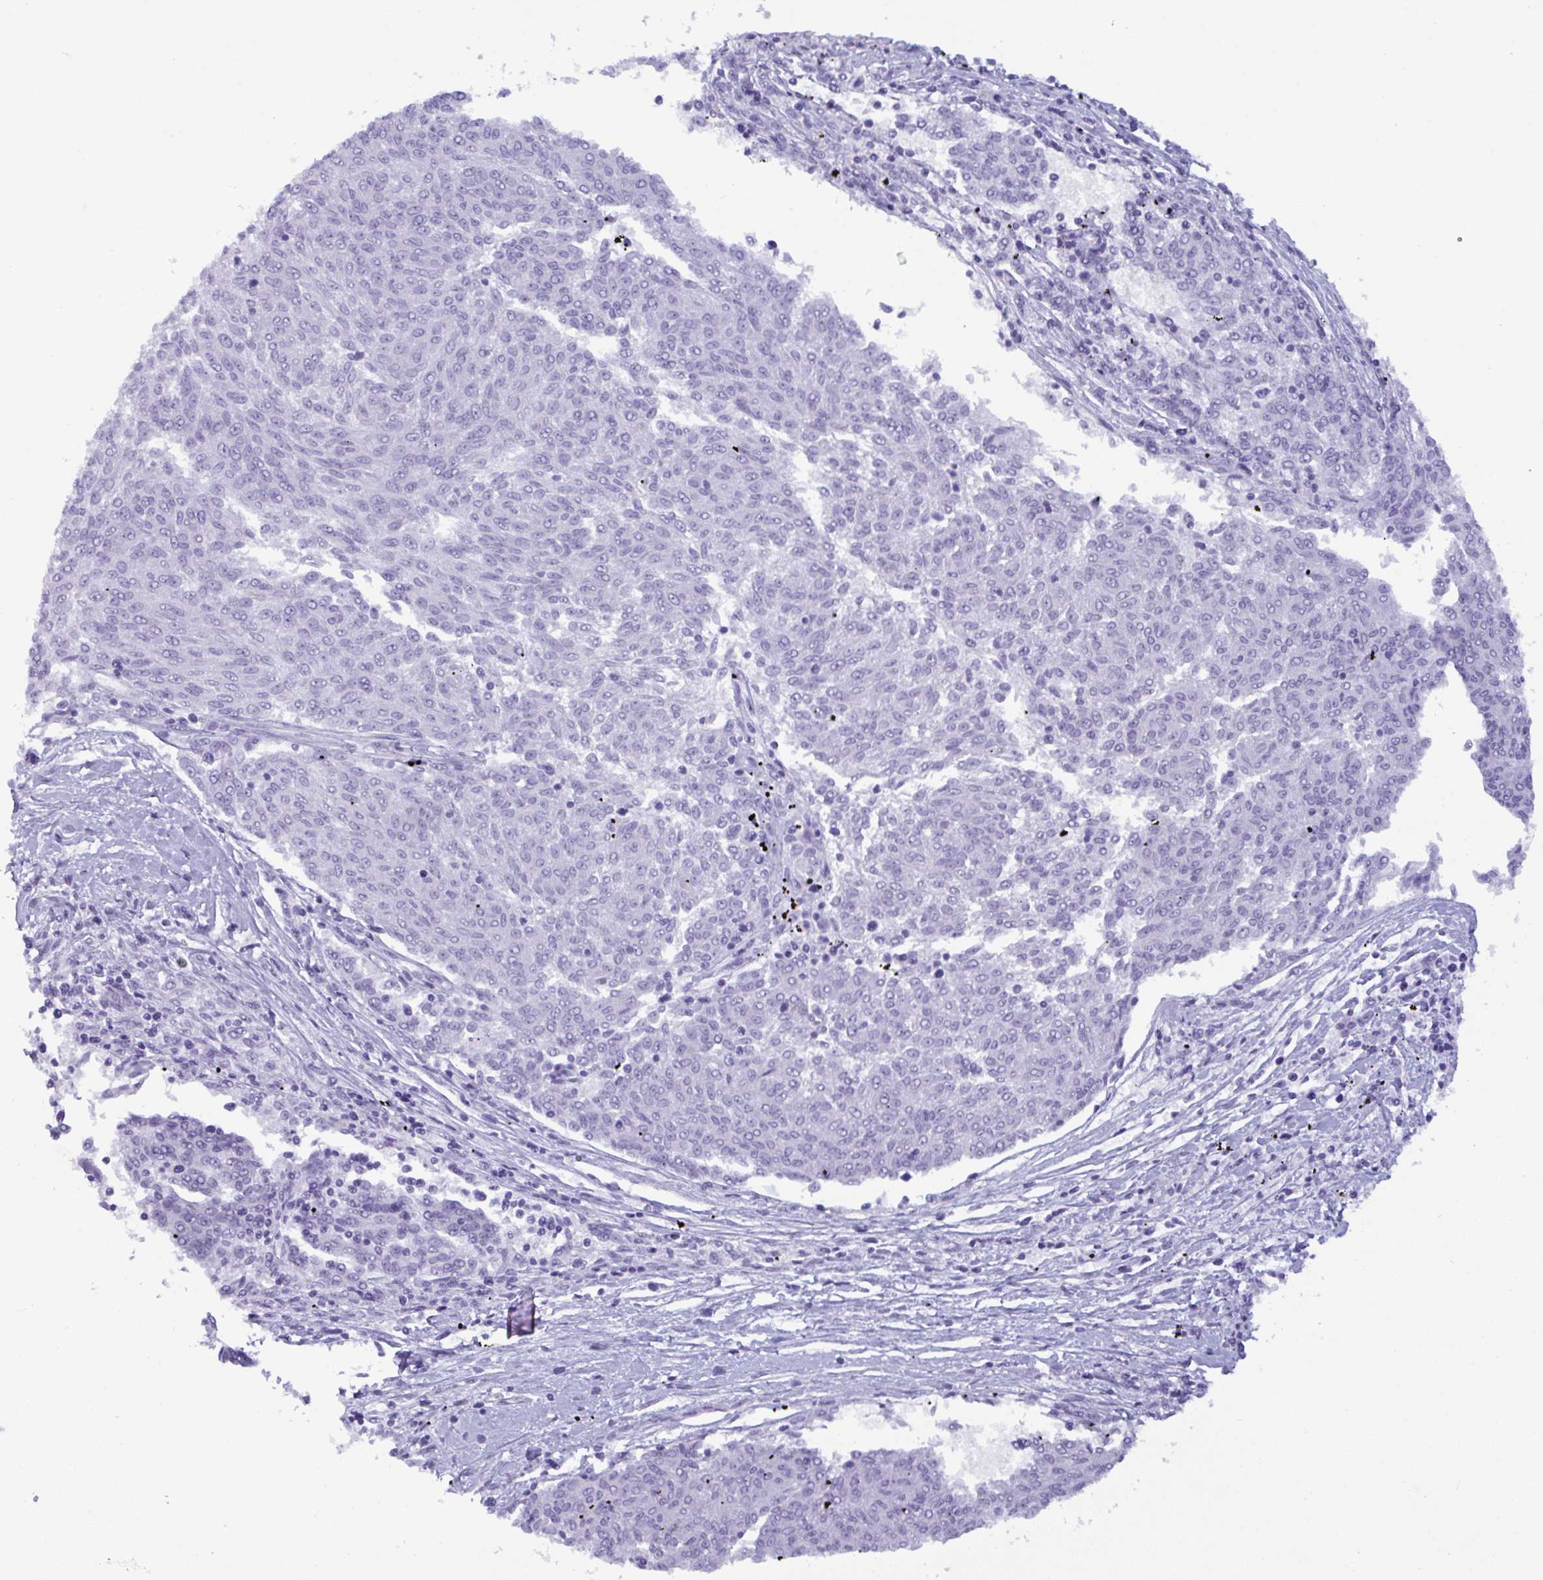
{"staining": {"intensity": "negative", "quantity": "none", "location": "none"}, "tissue": "melanoma", "cell_type": "Tumor cells", "image_type": "cancer", "snomed": [{"axis": "morphology", "description": "Malignant melanoma, NOS"}, {"axis": "topography", "description": "Skin"}], "caption": "An immunohistochemistry (IHC) image of malignant melanoma is shown. There is no staining in tumor cells of malignant melanoma. Nuclei are stained in blue.", "gene": "MRGPRG", "patient": {"sex": "female", "age": 72}}